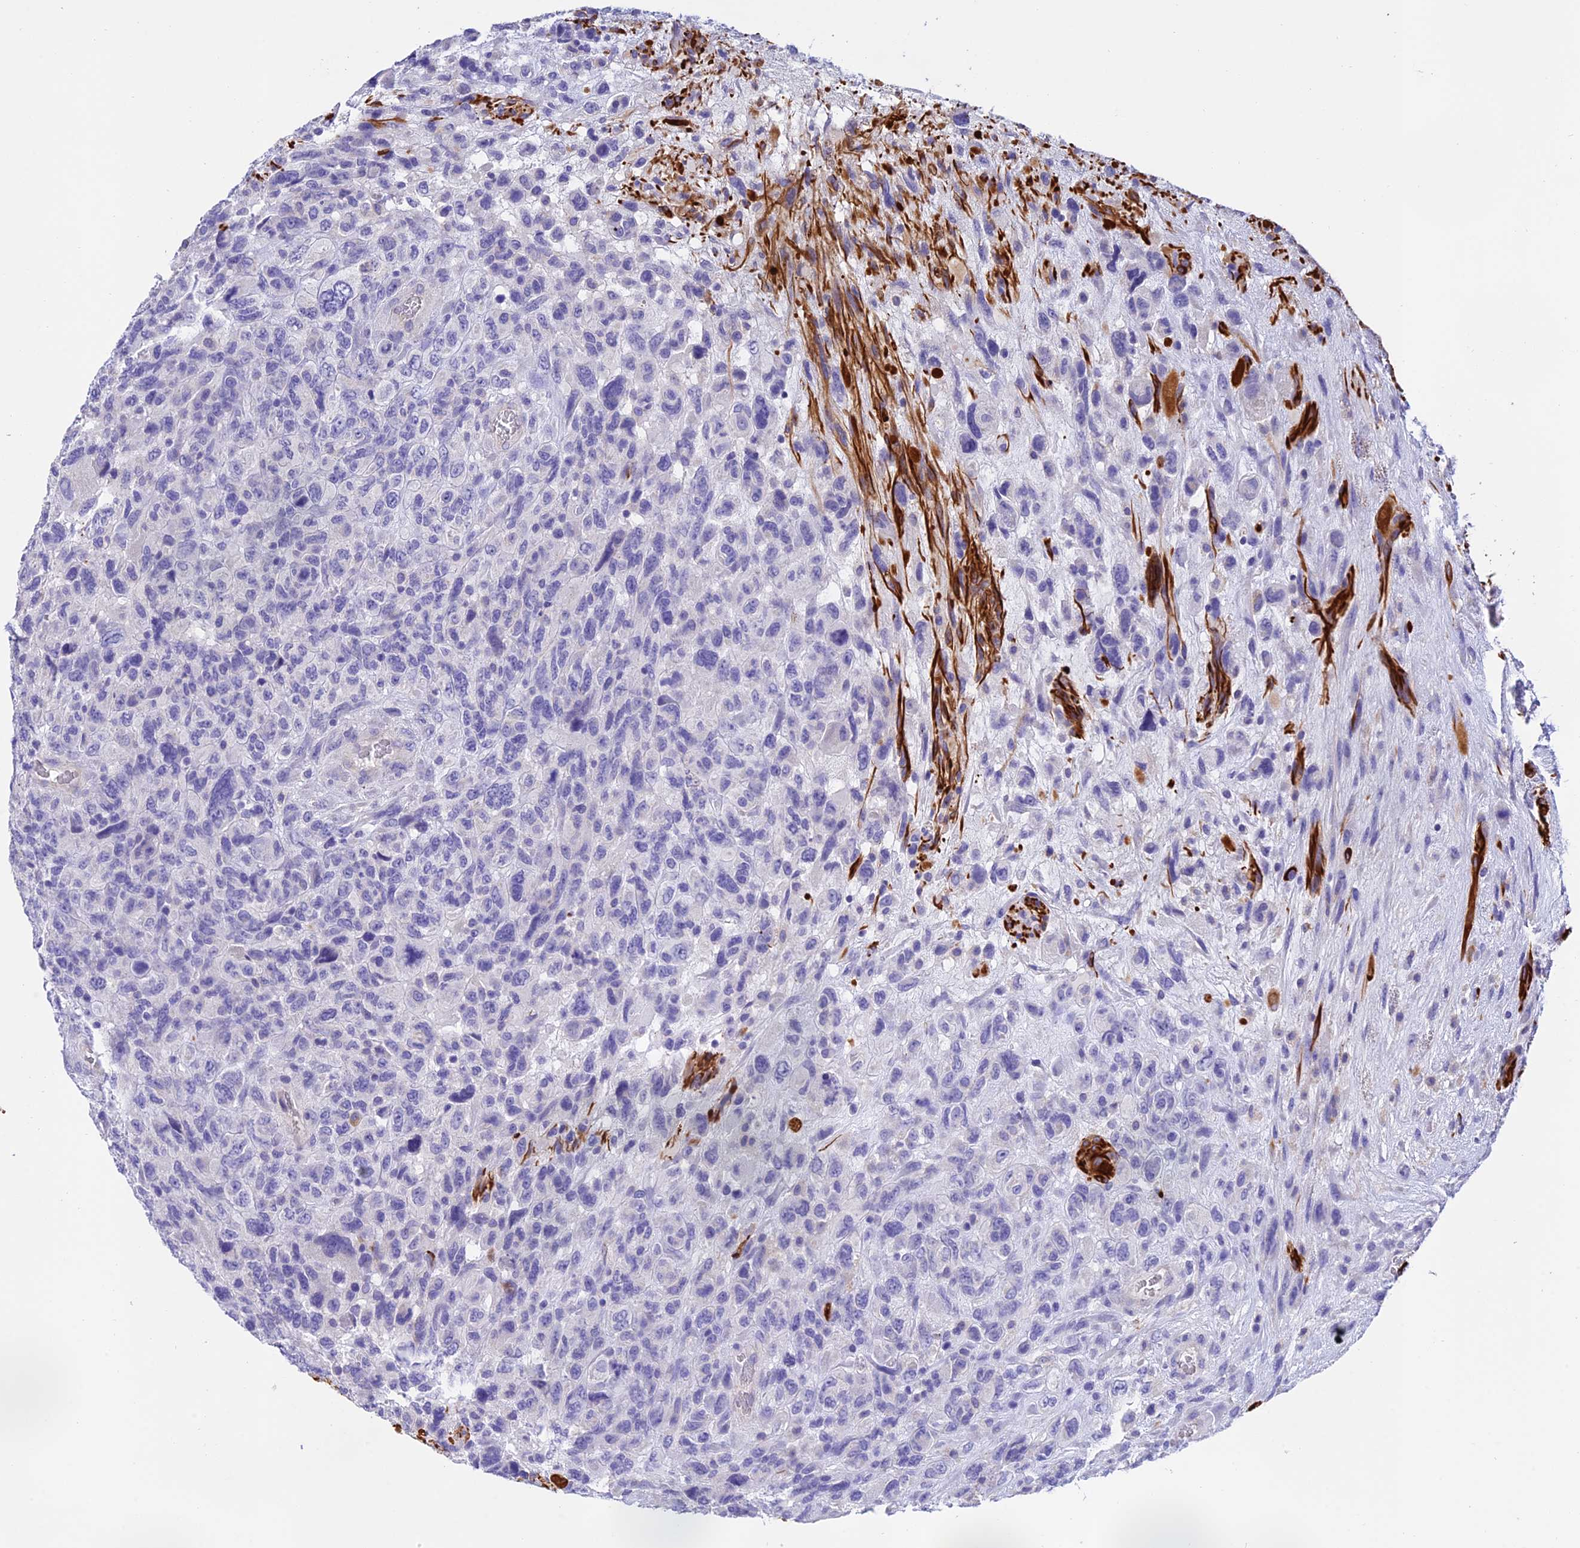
{"staining": {"intensity": "negative", "quantity": "none", "location": "none"}, "tissue": "glioma", "cell_type": "Tumor cells", "image_type": "cancer", "snomed": [{"axis": "morphology", "description": "Glioma, malignant, High grade"}, {"axis": "topography", "description": "Brain"}], "caption": "IHC image of neoplastic tissue: human glioma stained with DAB shows no significant protein staining in tumor cells.", "gene": "C17orf67", "patient": {"sex": "male", "age": 61}}